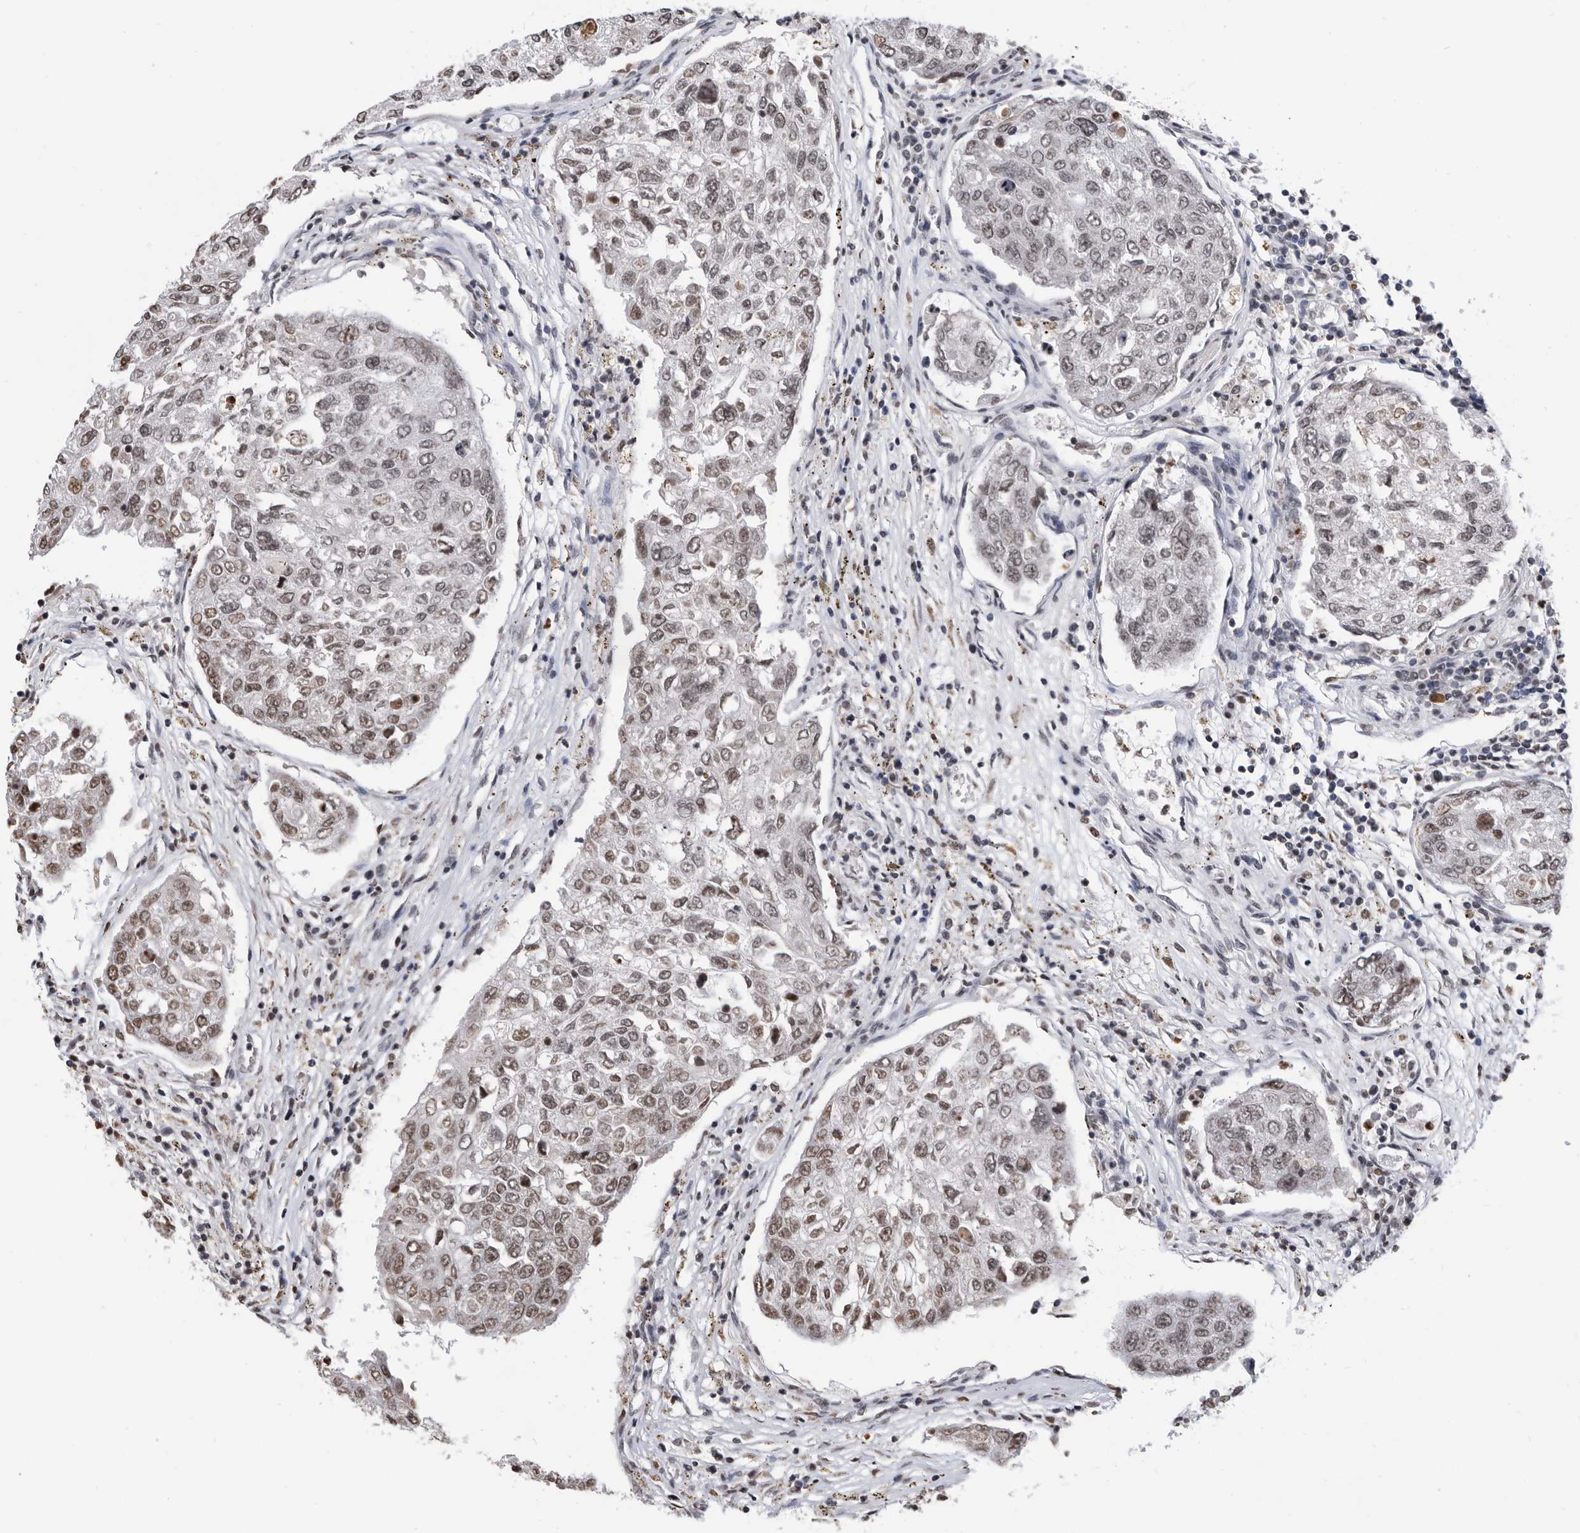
{"staining": {"intensity": "moderate", "quantity": ">75%", "location": "nuclear"}, "tissue": "urothelial cancer", "cell_type": "Tumor cells", "image_type": "cancer", "snomed": [{"axis": "morphology", "description": "Urothelial carcinoma, High grade"}, {"axis": "topography", "description": "Lymph node"}, {"axis": "topography", "description": "Urinary bladder"}], "caption": "IHC of human urothelial cancer shows medium levels of moderate nuclear expression in about >75% of tumor cells.", "gene": "TSTD1", "patient": {"sex": "male", "age": 51}}